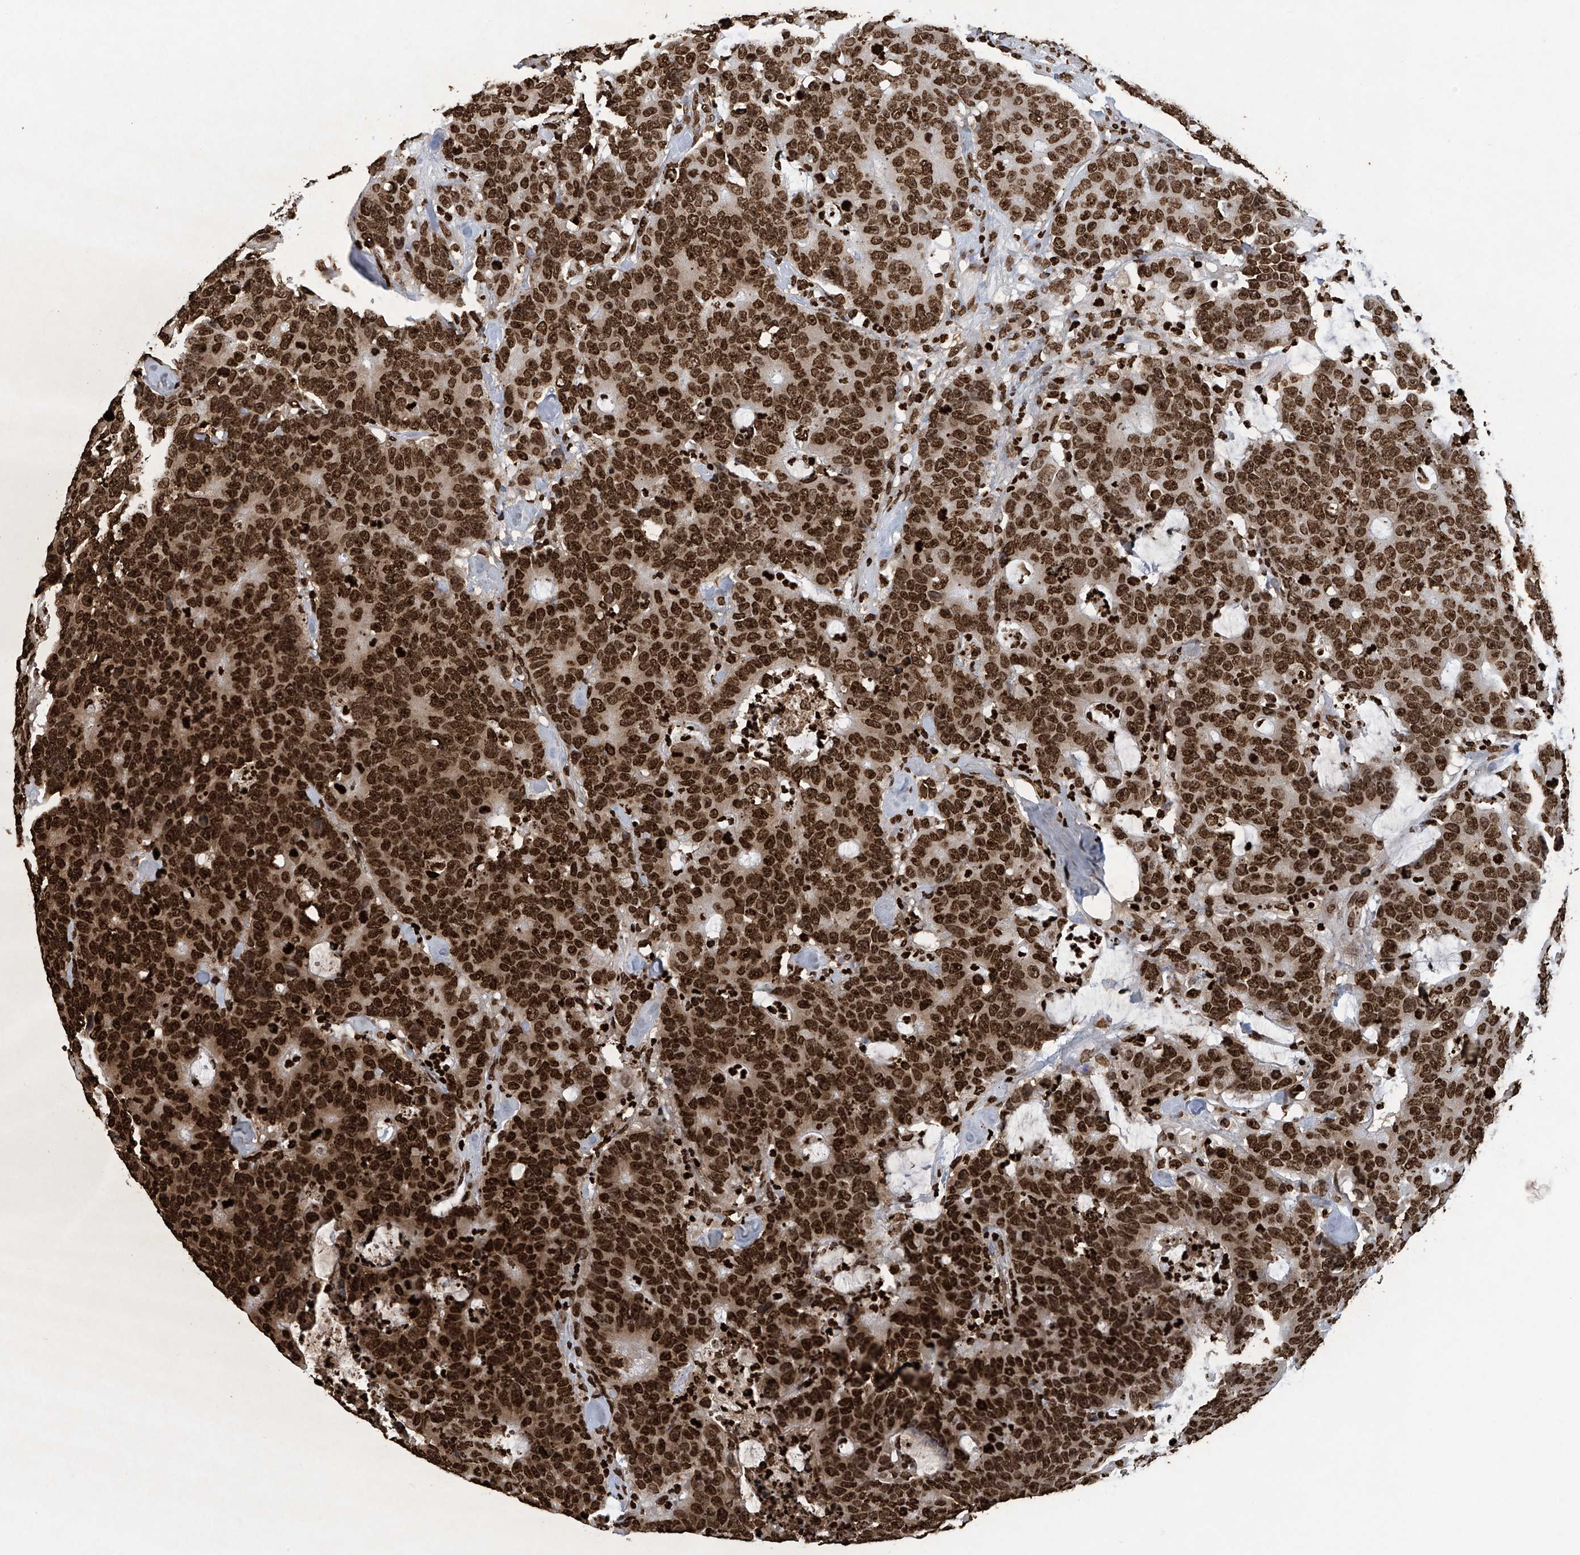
{"staining": {"intensity": "strong", "quantity": ">75%", "location": "nuclear"}, "tissue": "colorectal cancer", "cell_type": "Tumor cells", "image_type": "cancer", "snomed": [{"axis": "morphology", "description": "Adenocarcinoma, NOS"}, {"axis": "topography", "description": "Colon"}], "caption": "Colorectal adenocarcinoma was stained to show a protein in brown. There is high levels of strong nuclear positivity in about >75% of tumor cells.", "gene": "H3-3A", "patient": {"sex": "female", "age": 86}}